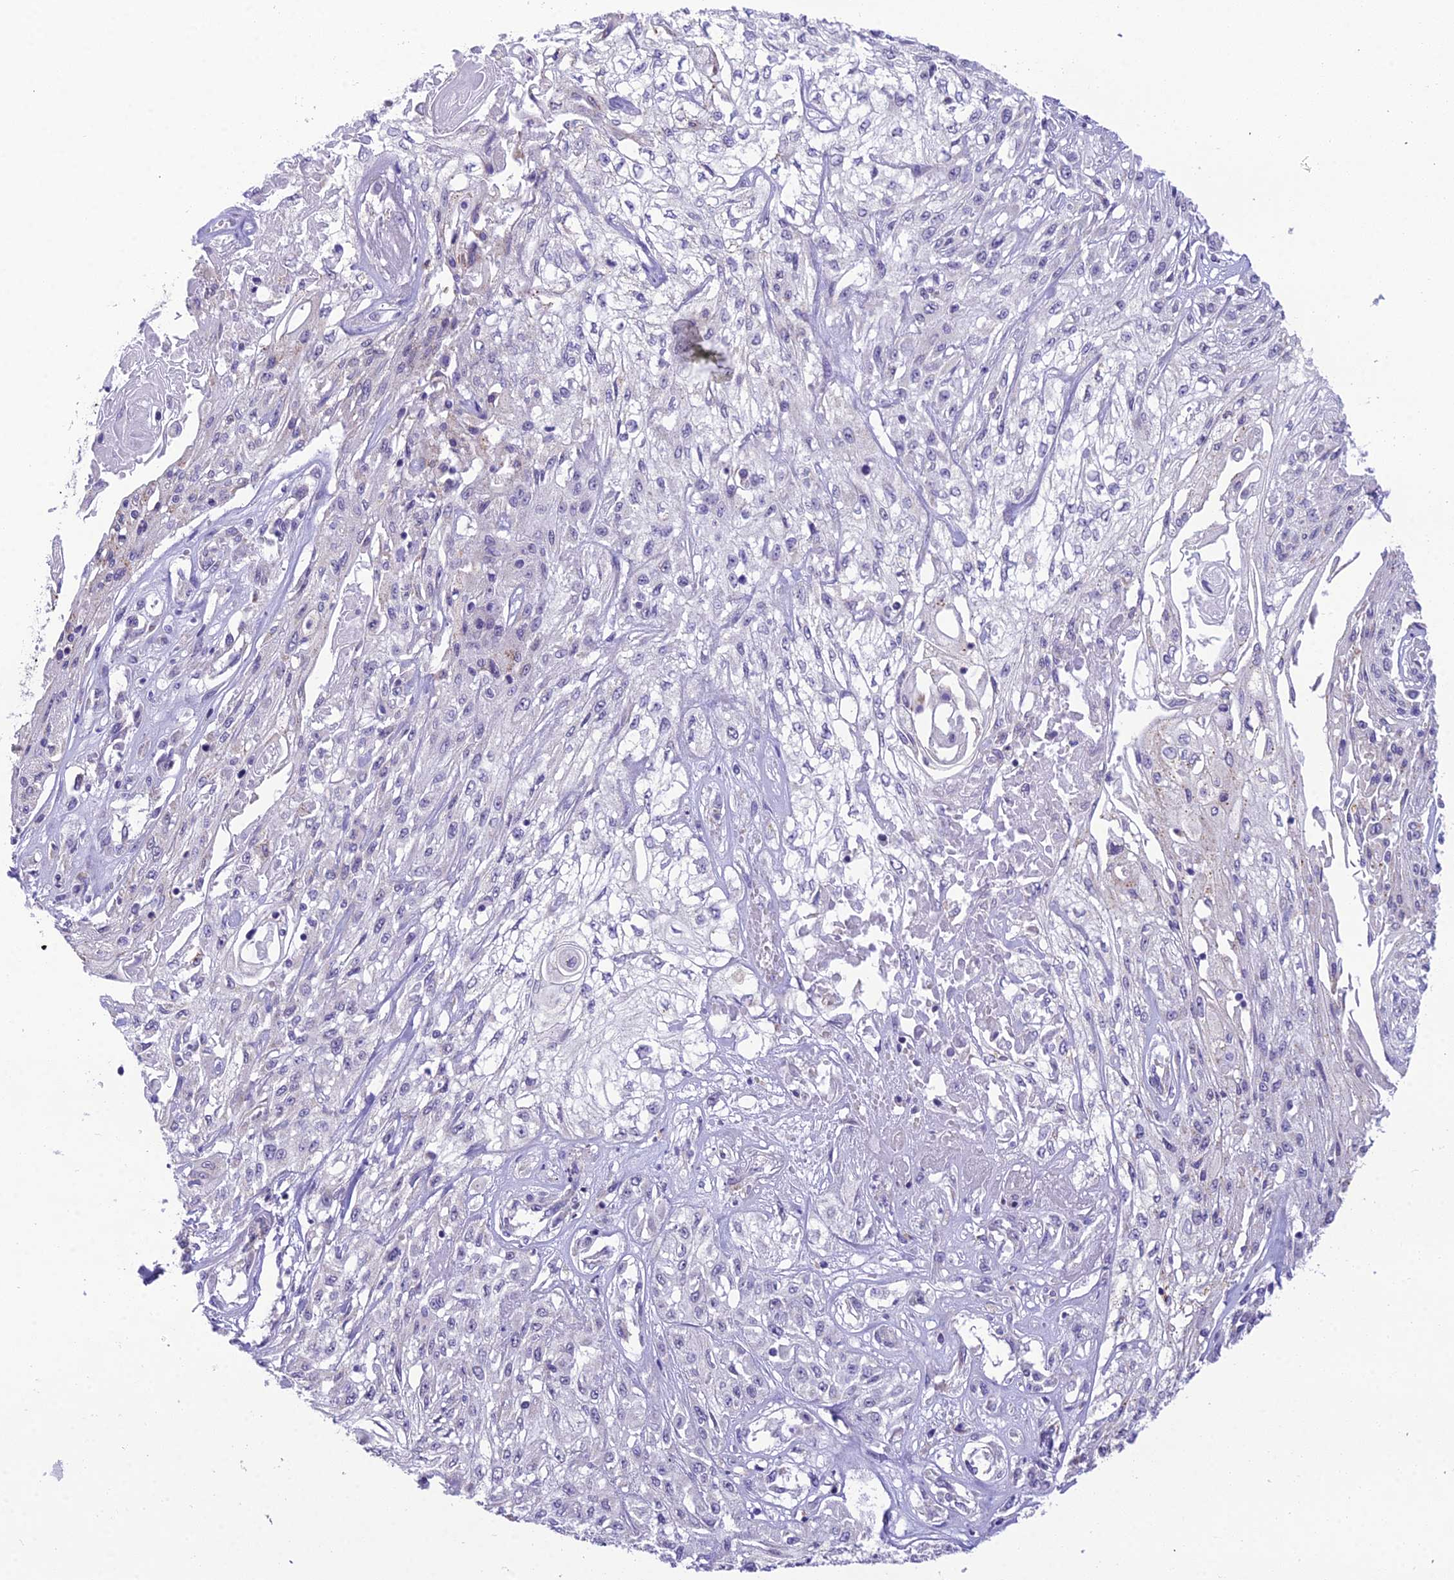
{"staining": {"intensity": "negative", "quantity": "none", "location": "none"}, "tissue": "skin cancer", "cell_type": "Tumor cells", "image_type": "cancer", "snomed": [{"axis": "morphology", "description": "Squamous cell carcinoma, NOS"}, {"axis": "morphology", "description": "Squamous cell carcinoma, metastatic, NOS"}, {"axis": "topography", "description": "Skin"}, {"axis": "topography", "description": "Lymph node"}], "caption": "Protein analysis of skin cancer demonstrates no significant expression in tumor cells. Nuclei are stained in blue.", "gene": "MIIP", "patient": {"sex": "male", "age": 75}}